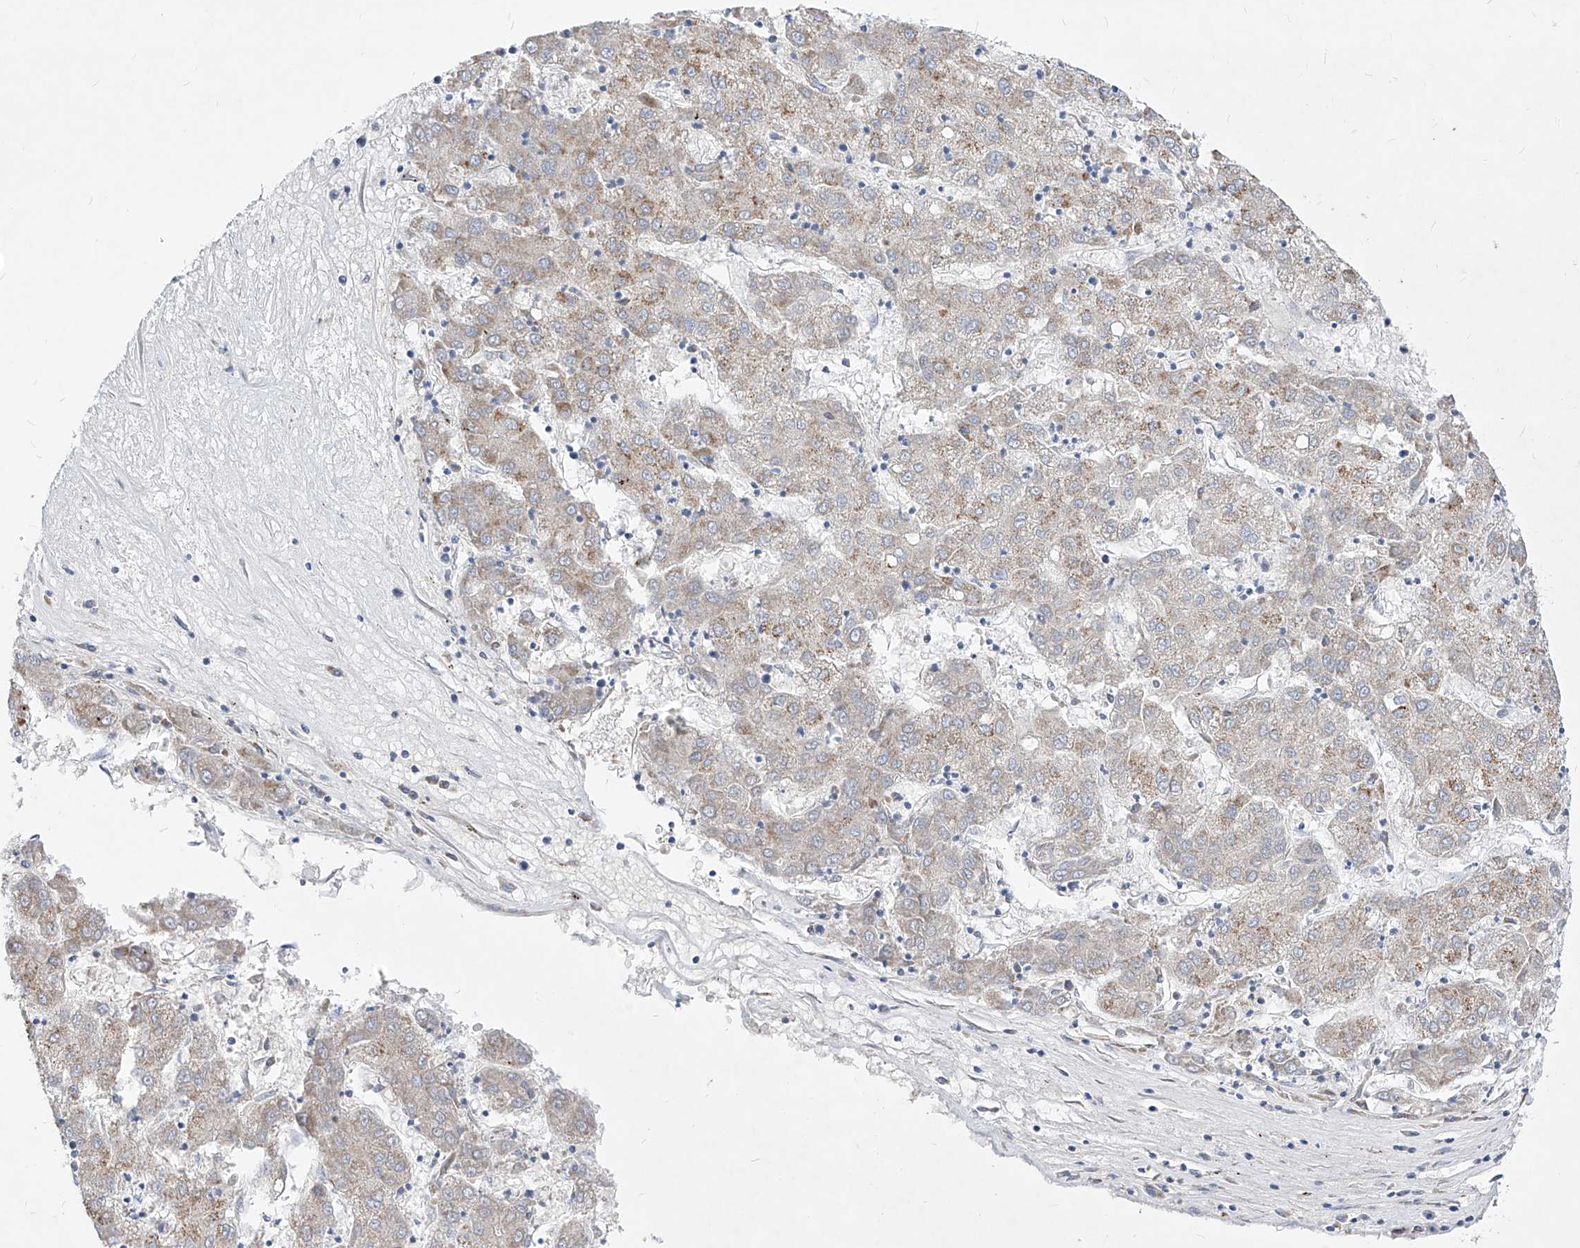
{"staining": {"intensity": "weak", "quantity": "25%-75%", "location": "cytoplasmic/membranous"}, "tissue": "liver cancer", "cell_type": "Tumor cells", "image_type": "cancer", "snomed": [{"axis": "morphology", "description": "Carcinoma, Hepatocellular, NOS"}, {"axis": "topography", "description": "Liver"}], "caption": "A brown stain labels weak cytoplasmic/membranous positivity of a protein in liver cancer tumor cells.", "gene": "UFL1", "patient": {"sex": "male", "age": 72}}